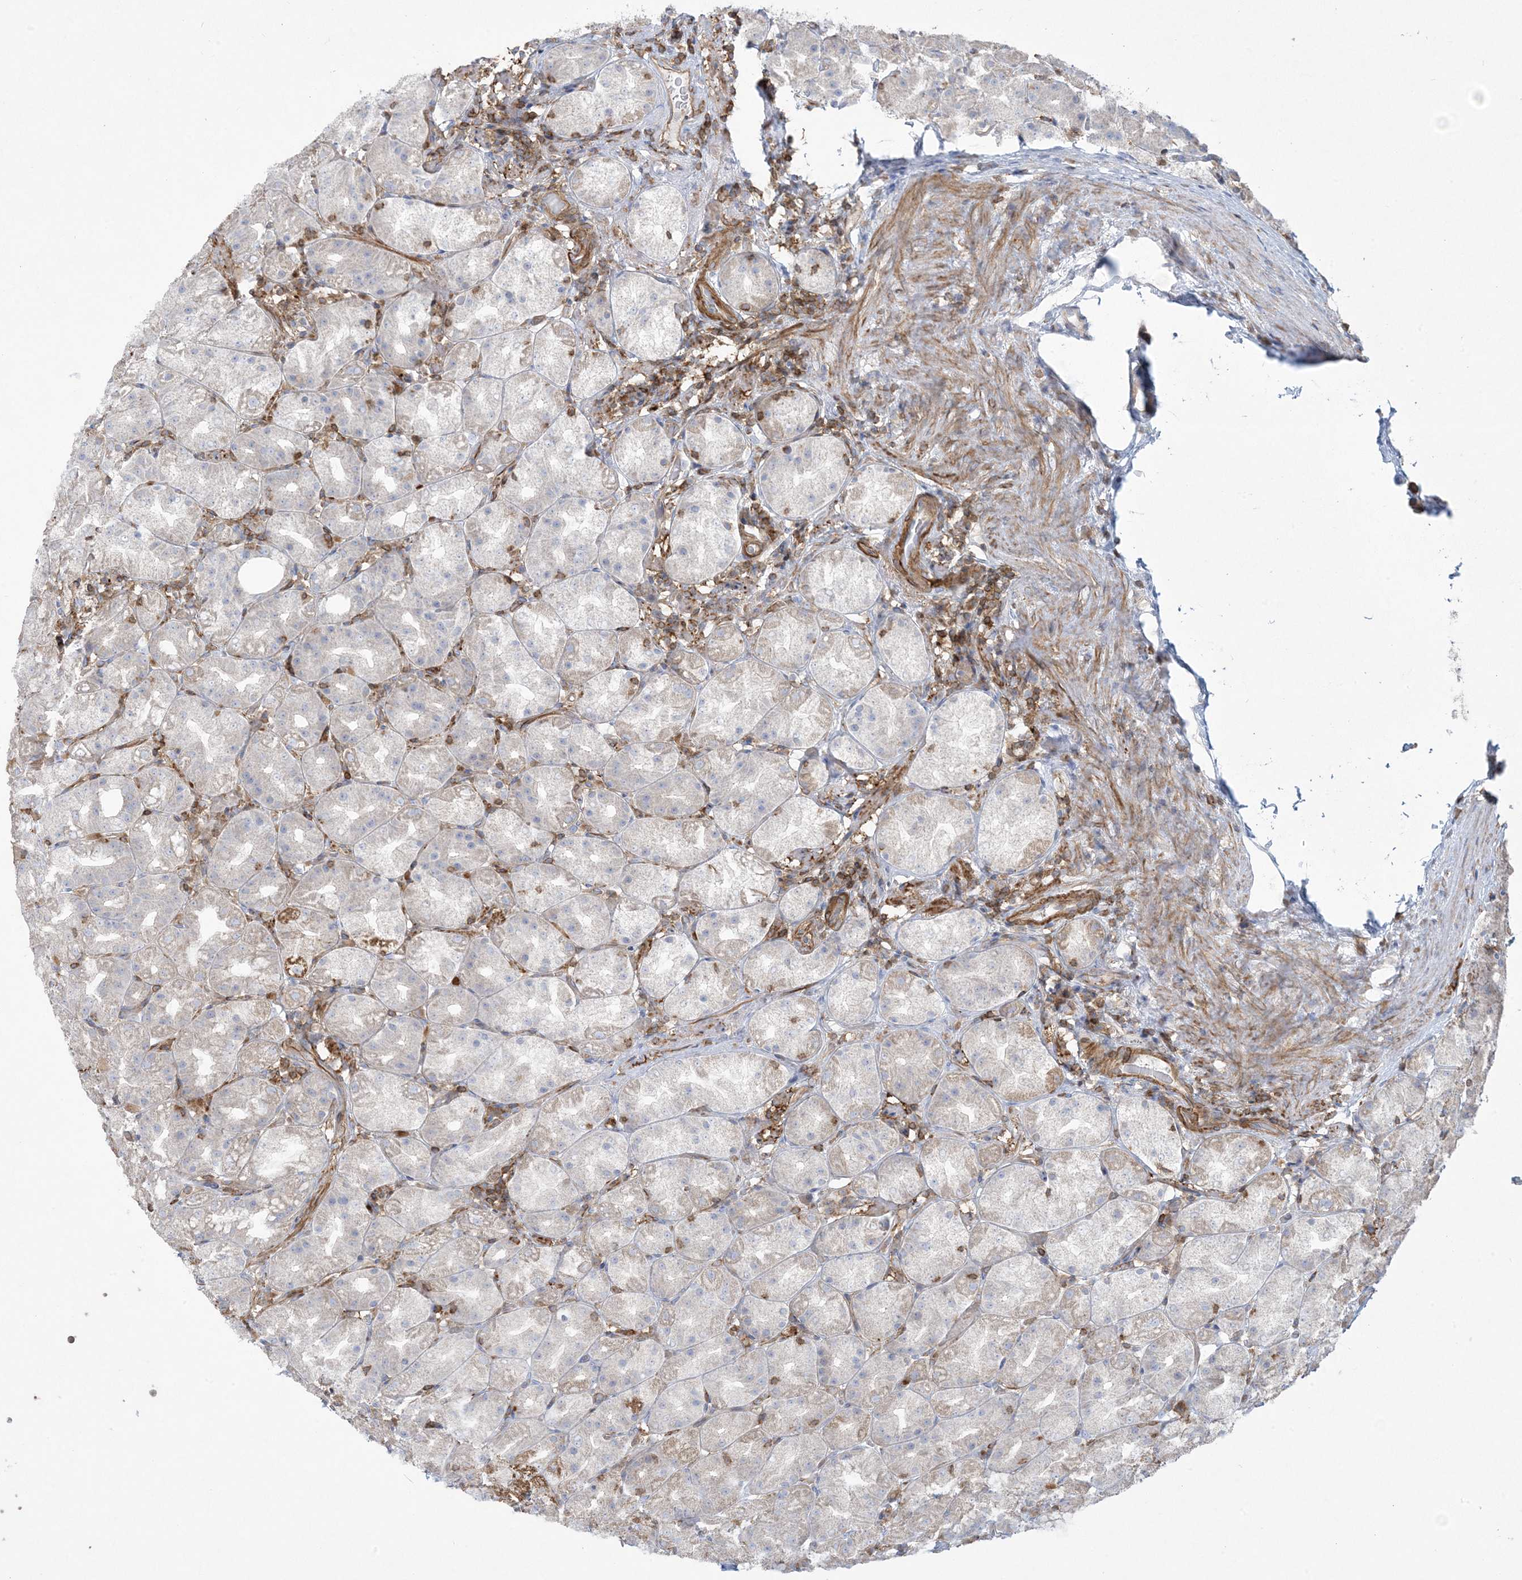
{"staining": {"intensity": "moderate", "quantity": "<25%", "location": "cytoplasmic/membranous"}, "tissue": "stomach", "cell_type": "Glandular cells", "image_type": "normal", "snomed": [{"axis": "morphology", "description": "Normal tissue, NOS"}, {"axis": "topography", "description": "Stomach, upper"}], "caption": "A high-resolution micrograph shows immunohistochemistry (IHC) staining of unremarkable stomach, which exhibits moderate cytoplasmic/membranous positivity in about <25% of glandular cells.", "gene": "ARHGAP30", "patient": {"sex": "male", "age": 68}}